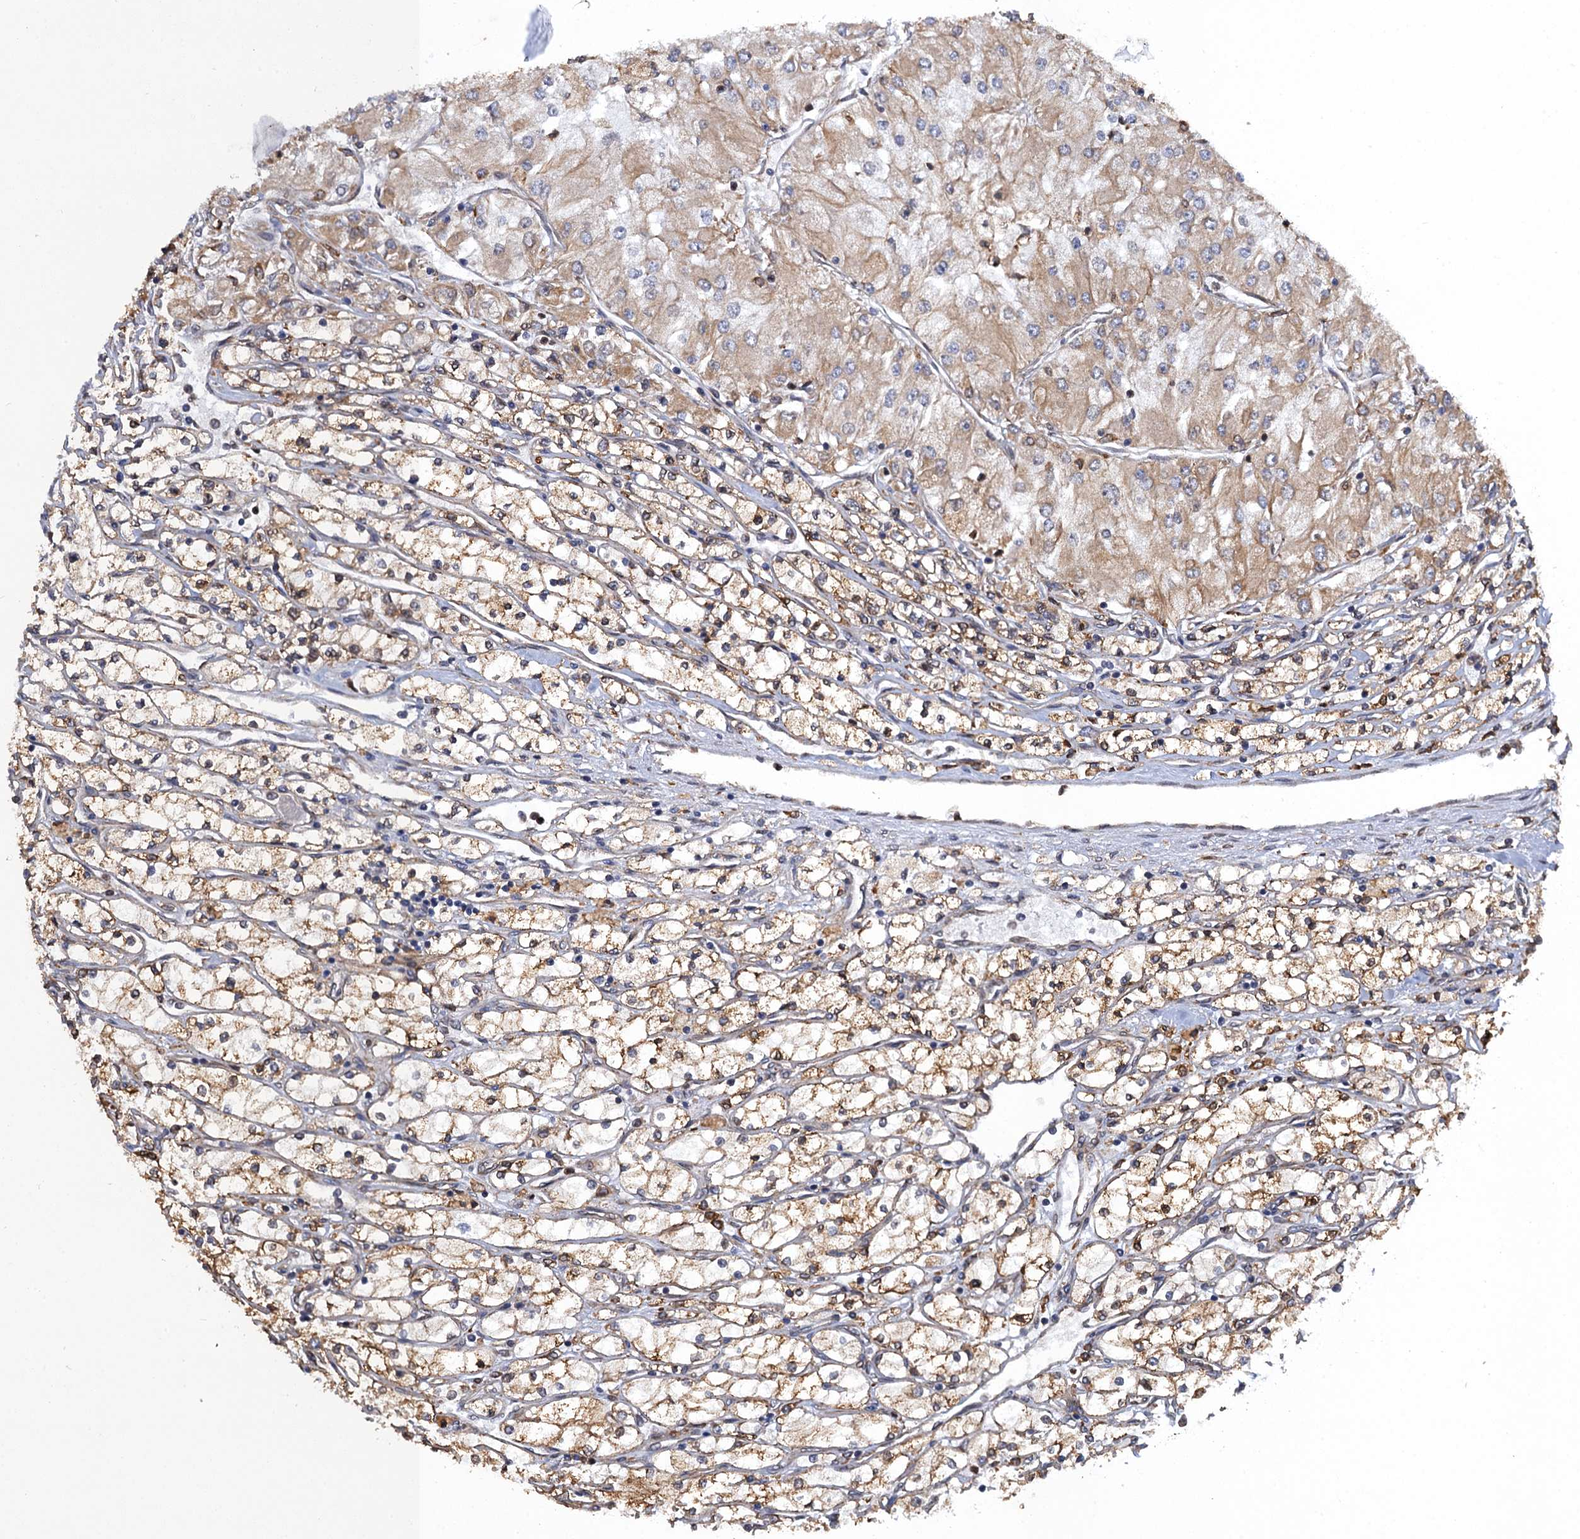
{"staining": {"intensity": "moderate", "quantity": ">75%", "location": "cytoplasmic/membranous"}, "tissue": "renal cancer", "cell_type": "Tumor cells", "image_type": "cancer", "snomed": [{"axis": "morphology", "description": "Adenocarcinoma, NOS"}, {"axis": "topography", "description": "Kidney"}], "caption": "High-magnification brightfield microscopy of adenocarcinoma (renal) stained with DAB (3,3'-diaminobenzidine) (brown) and counterstained with hematoxylin (blue). tumor cells exhibit moderate cytoplasmic/membranous expression is seen in about>75% of cells. Immunohistochemistry (ihc) stains the protein in brown and the nuclei are stained blue.", "gene": "ARMC5", "patient": {"sex": "male", "age": 80}}